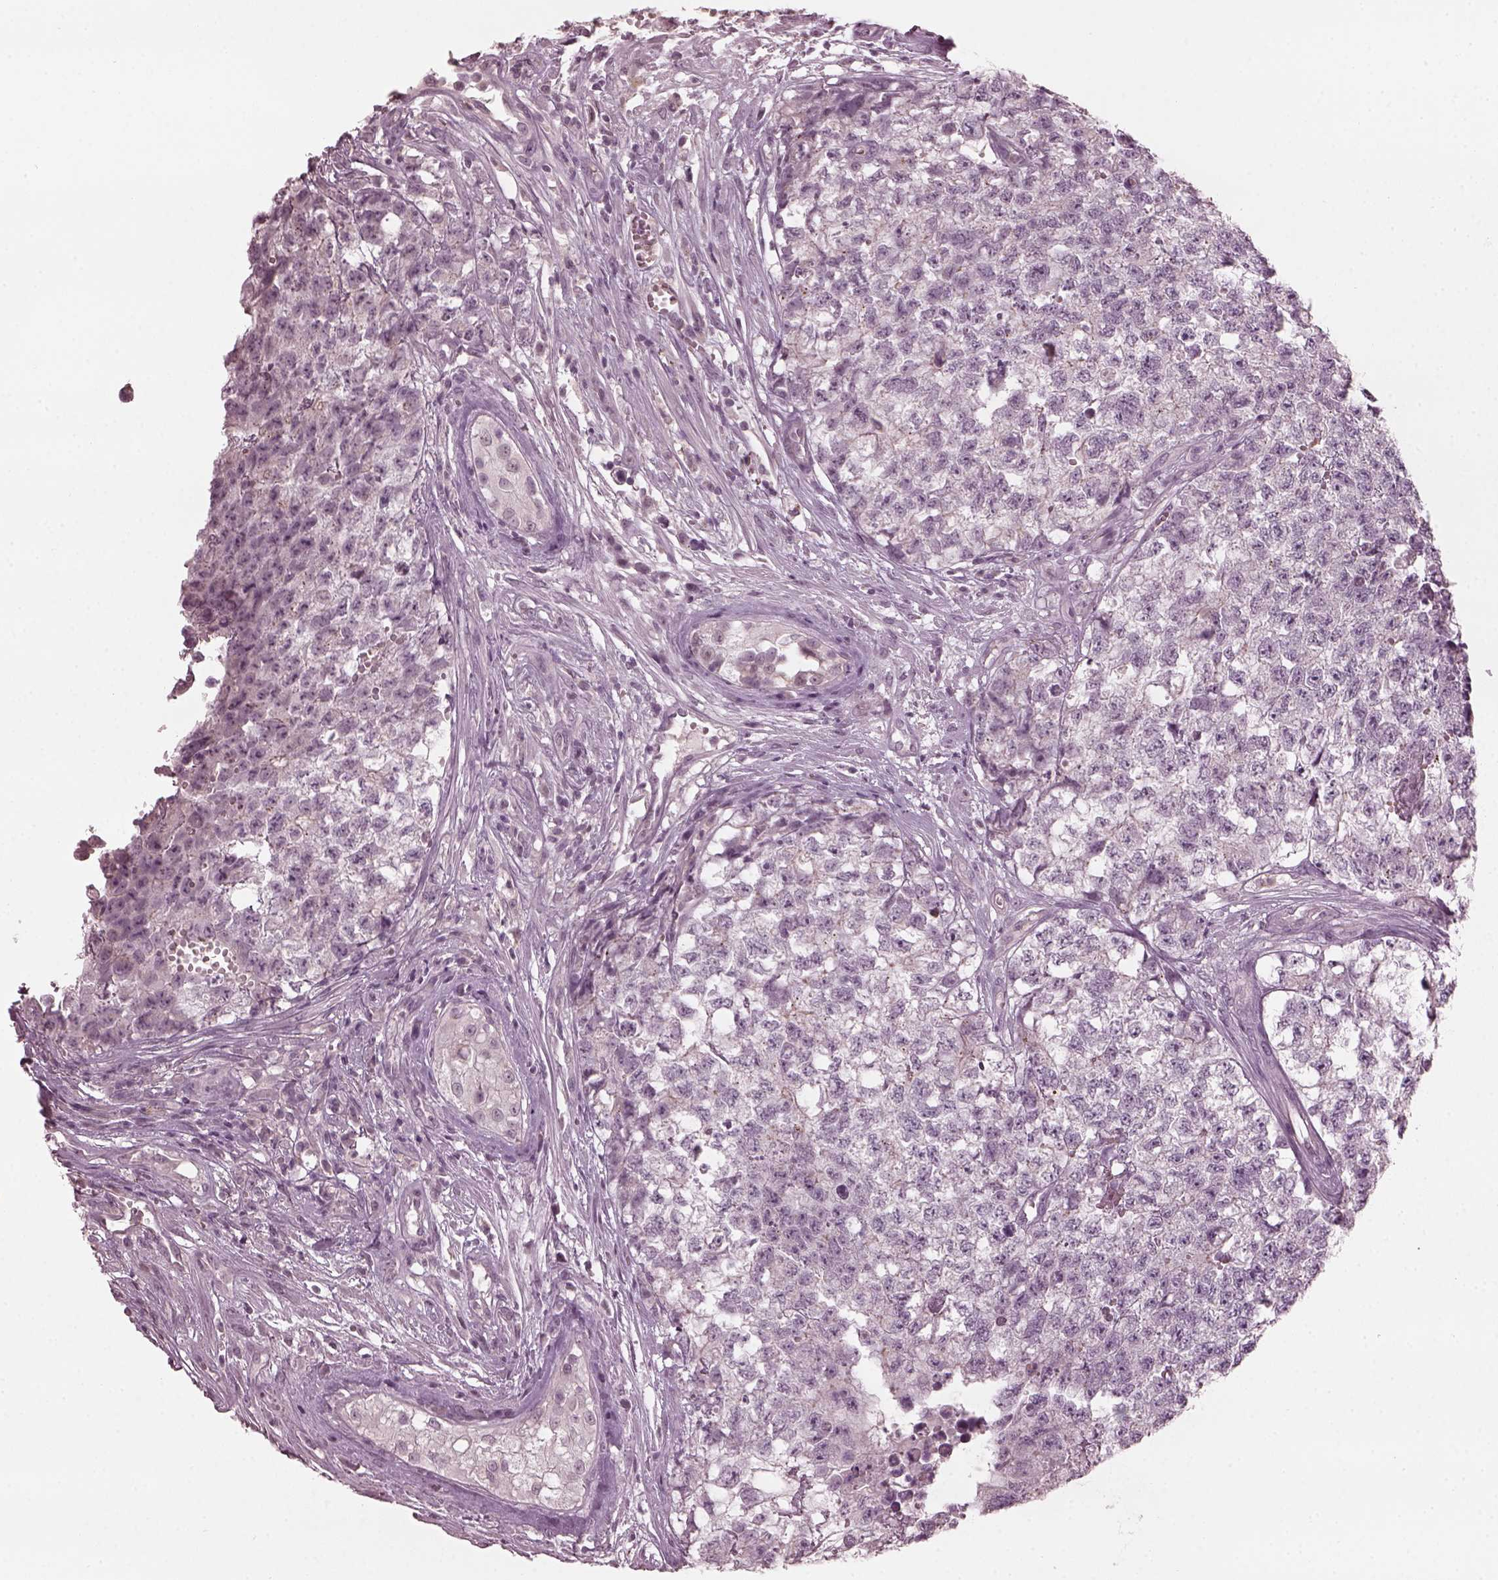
{"staining": {"intensity": "negative", "quantity": "none", "location": "none"}, "tissue": "testis cancer", "cell_type": "Tumor cells", "image_type": "cancer", "snomed": [{"axis": "morphology", "description": "Seminoma, NOS"}, {"axis": "morphology", "description": "Carcinoma, Embryonal, NOS"}, {"axis": "topography", "description": "Testis"}], "caption": "Tumor cells are negative for protein expression in human testis cancer (embryonal carcinoma).", "gene": "CCDC170", "patient": {"sex": "male", "age": 22}}